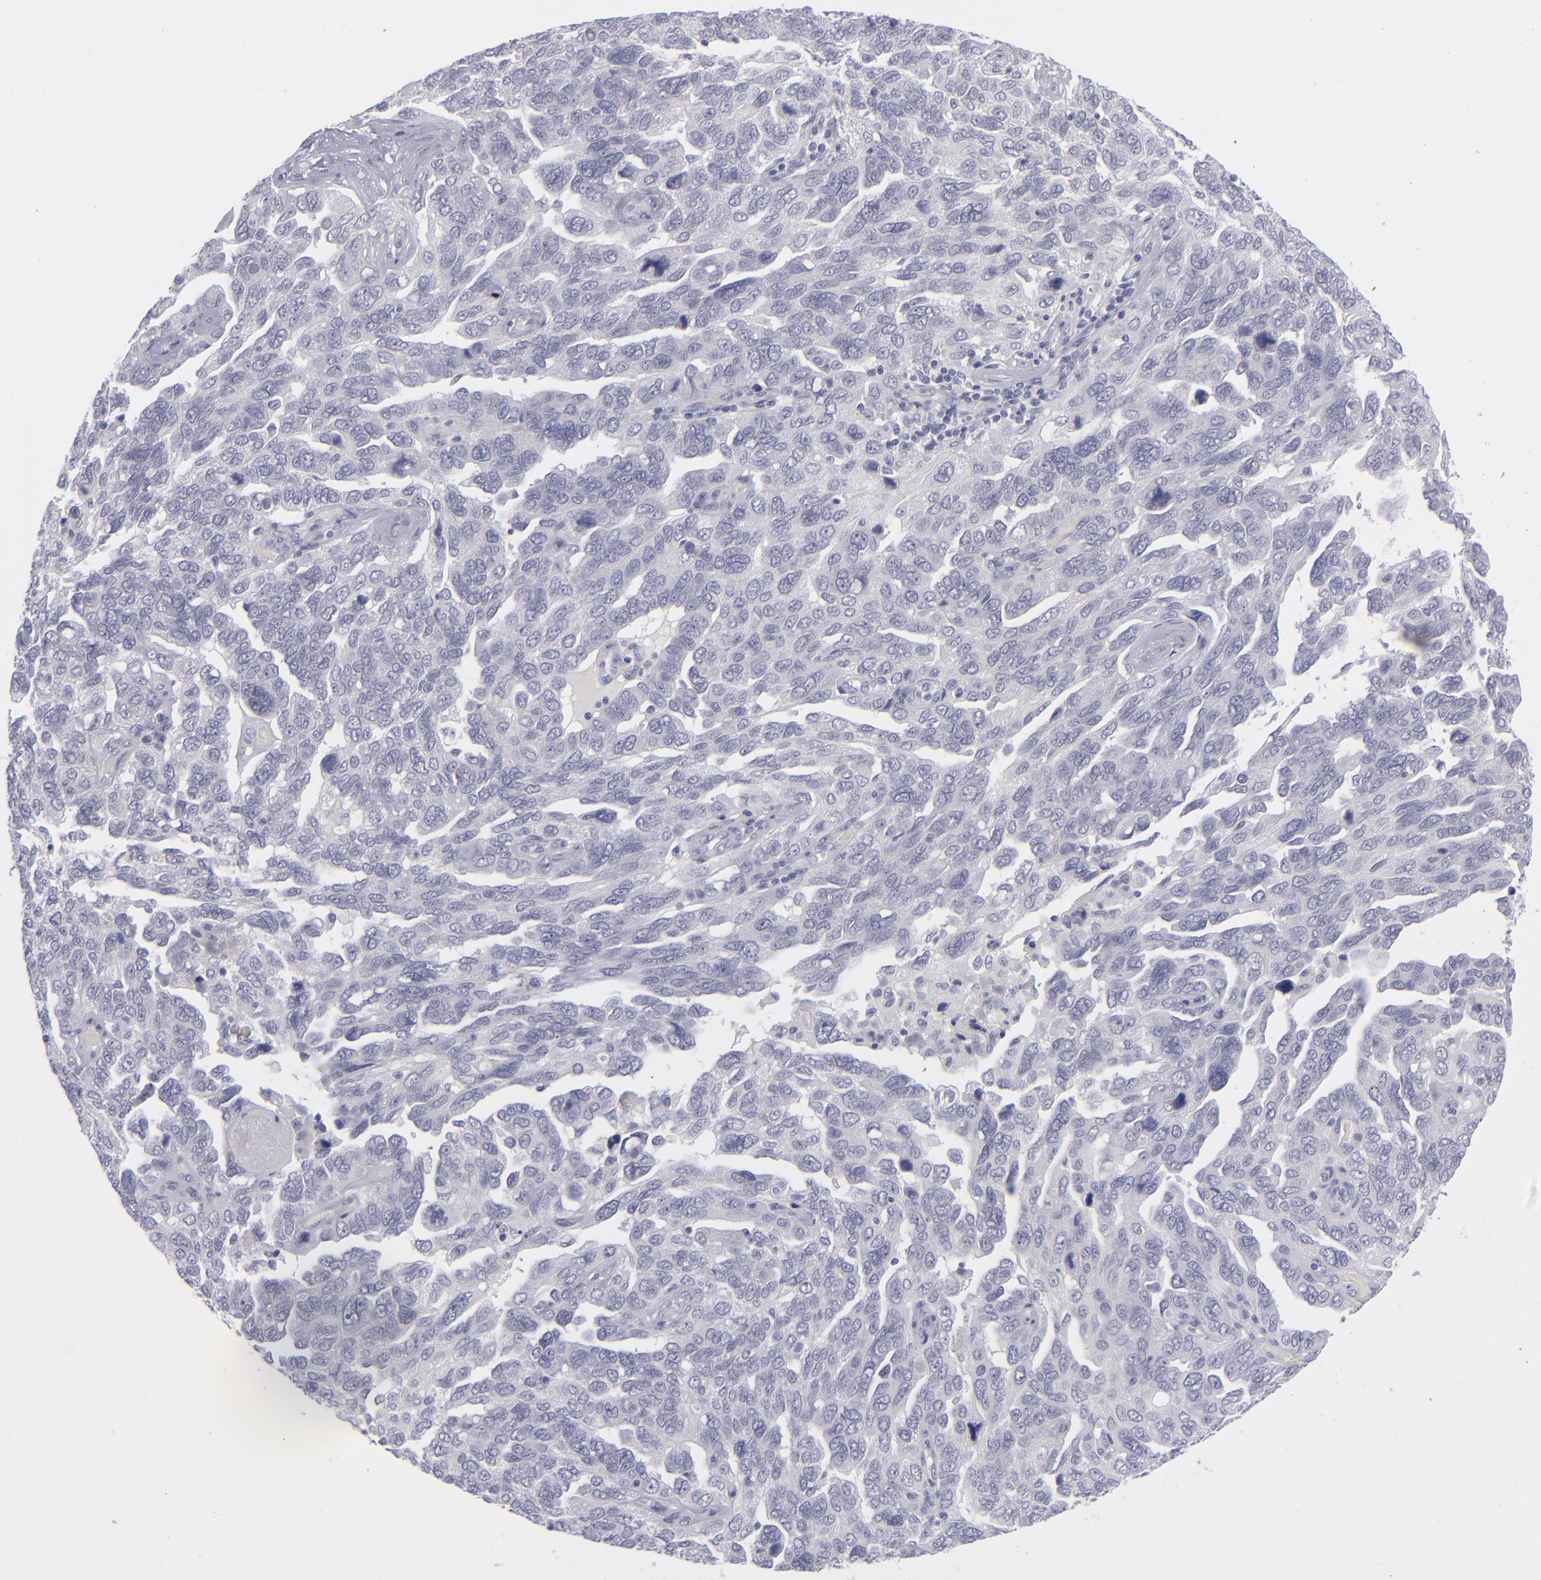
{"staining": {"intensity": "negative", "quantity": "none", "location": "none"}, "tissue": "ovarian cancer", "cell_type": "Tumor cells", "image_type": "cancer", "snomed": [{"axis": "morphology", "description": "Cystadenocarcinoma, serous, NOS"}, {"axis": "topography", "description": "Ovary"}], "caption": "Serous cystadenocarcinoma (ovarian) was stained to show a protein in brown. There is no significant staining in tumor cells. The staining is performed using DAB (3,3'-diaminobenzidine) brown chromogen with nuclei counter-stained in using hematoxylin.", "gene": "ITGB4", "patient": {"sex": "female", "age": 64}}